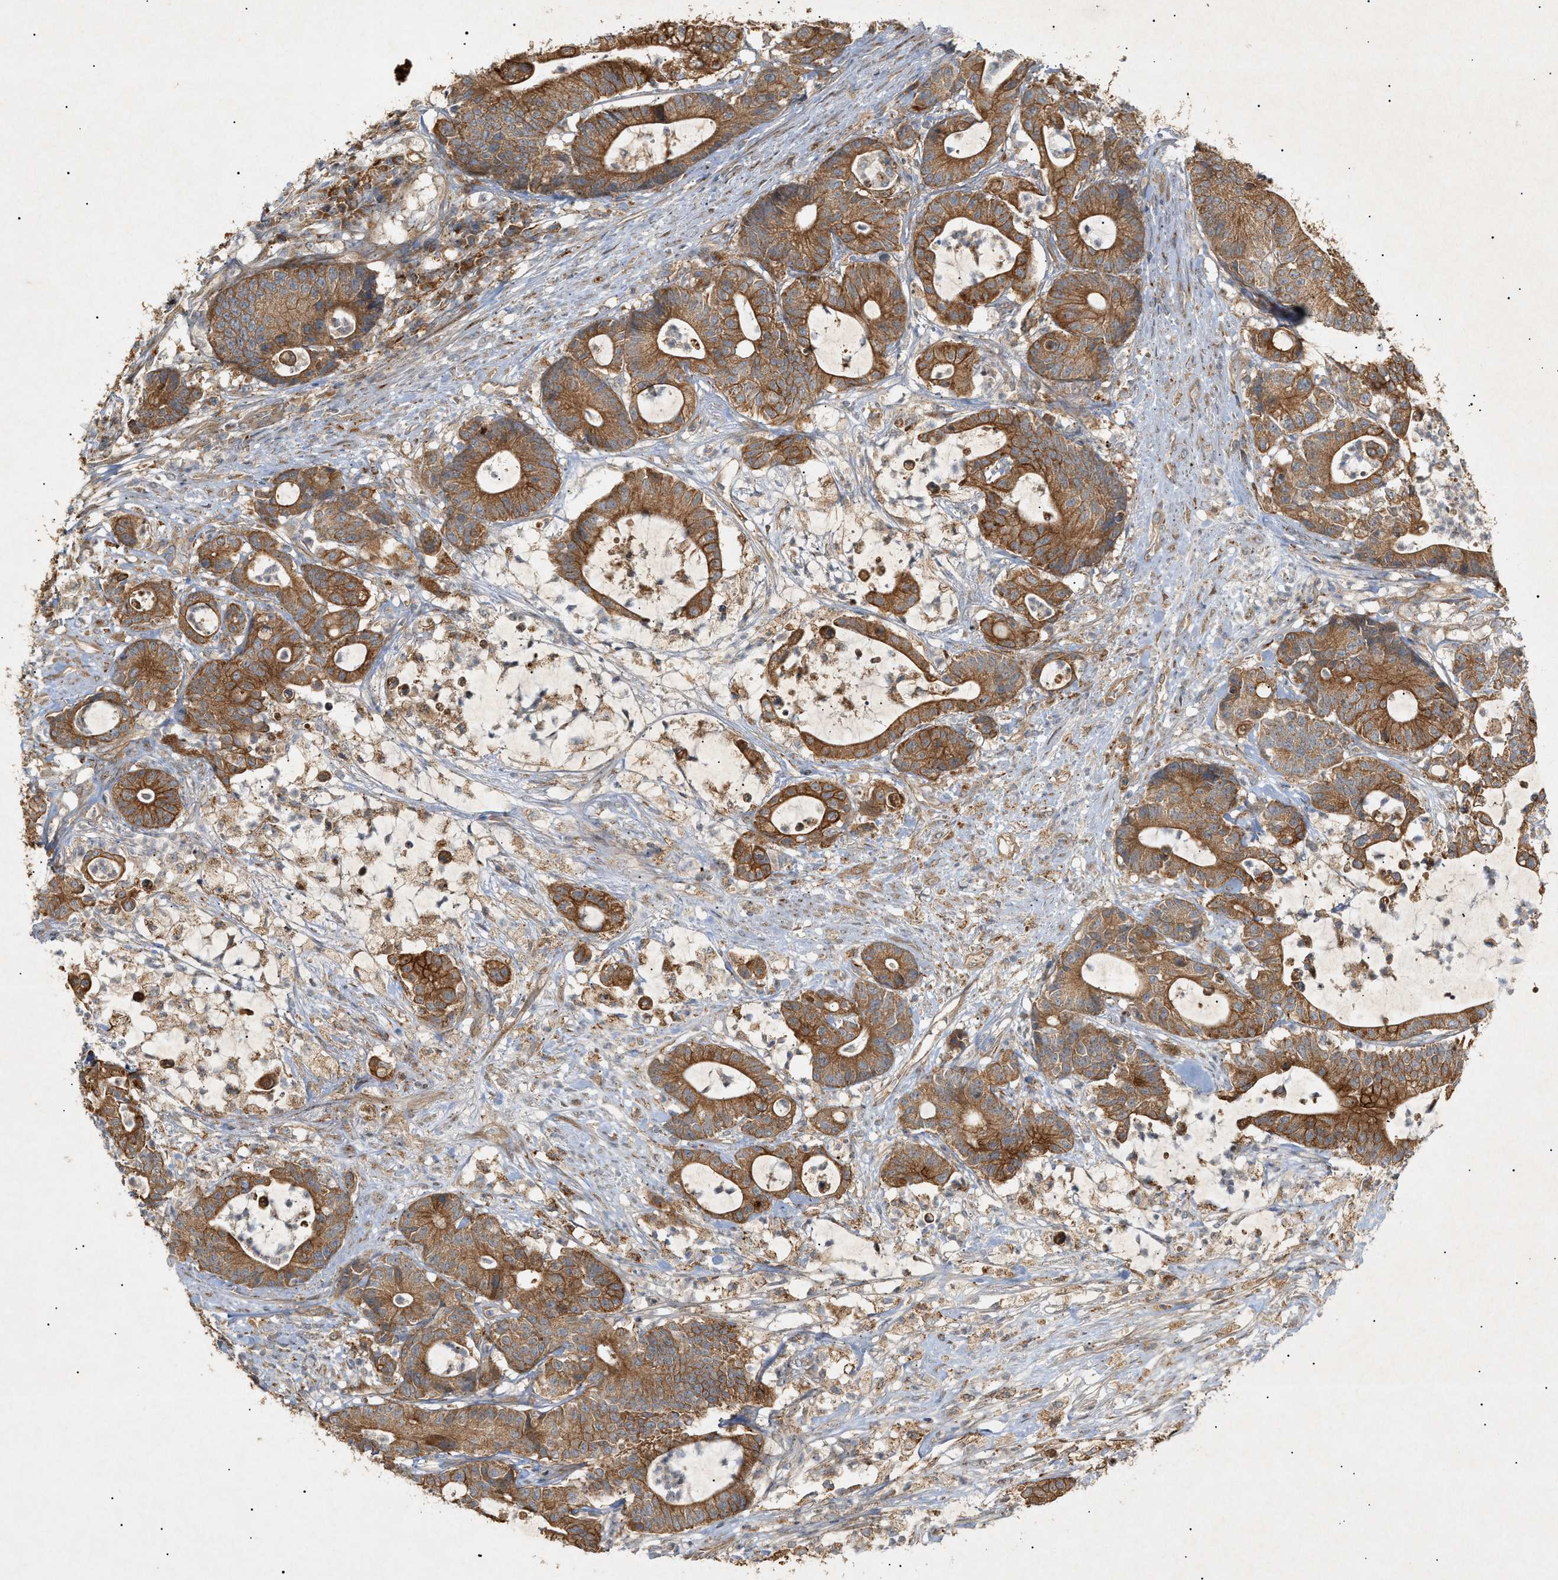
{"staining": {"intensity": "moderate", "quantity": ">75%", "location": "cytoplasmic/membranous"}, "tissue": "colorectal cancer", "cell_type": "Tumor cells", "image_type": "cancer", "snomed": [{"axis": "morphology", "description": "Adenocarcinoma, NOS"}, {"axis": "topography", "description": "Colon"}], "caption": "Immunohistochemical staining of adenocarcinoma (colorectal) shows medium levels of moderate cytoplasmic/membranous staining in approximately >75% of tumor cells. (DAB IHC with brightfield microscopy, high magnification).", "gene": "MTCH1", "patient": {"sex": "female", "age": 84}}